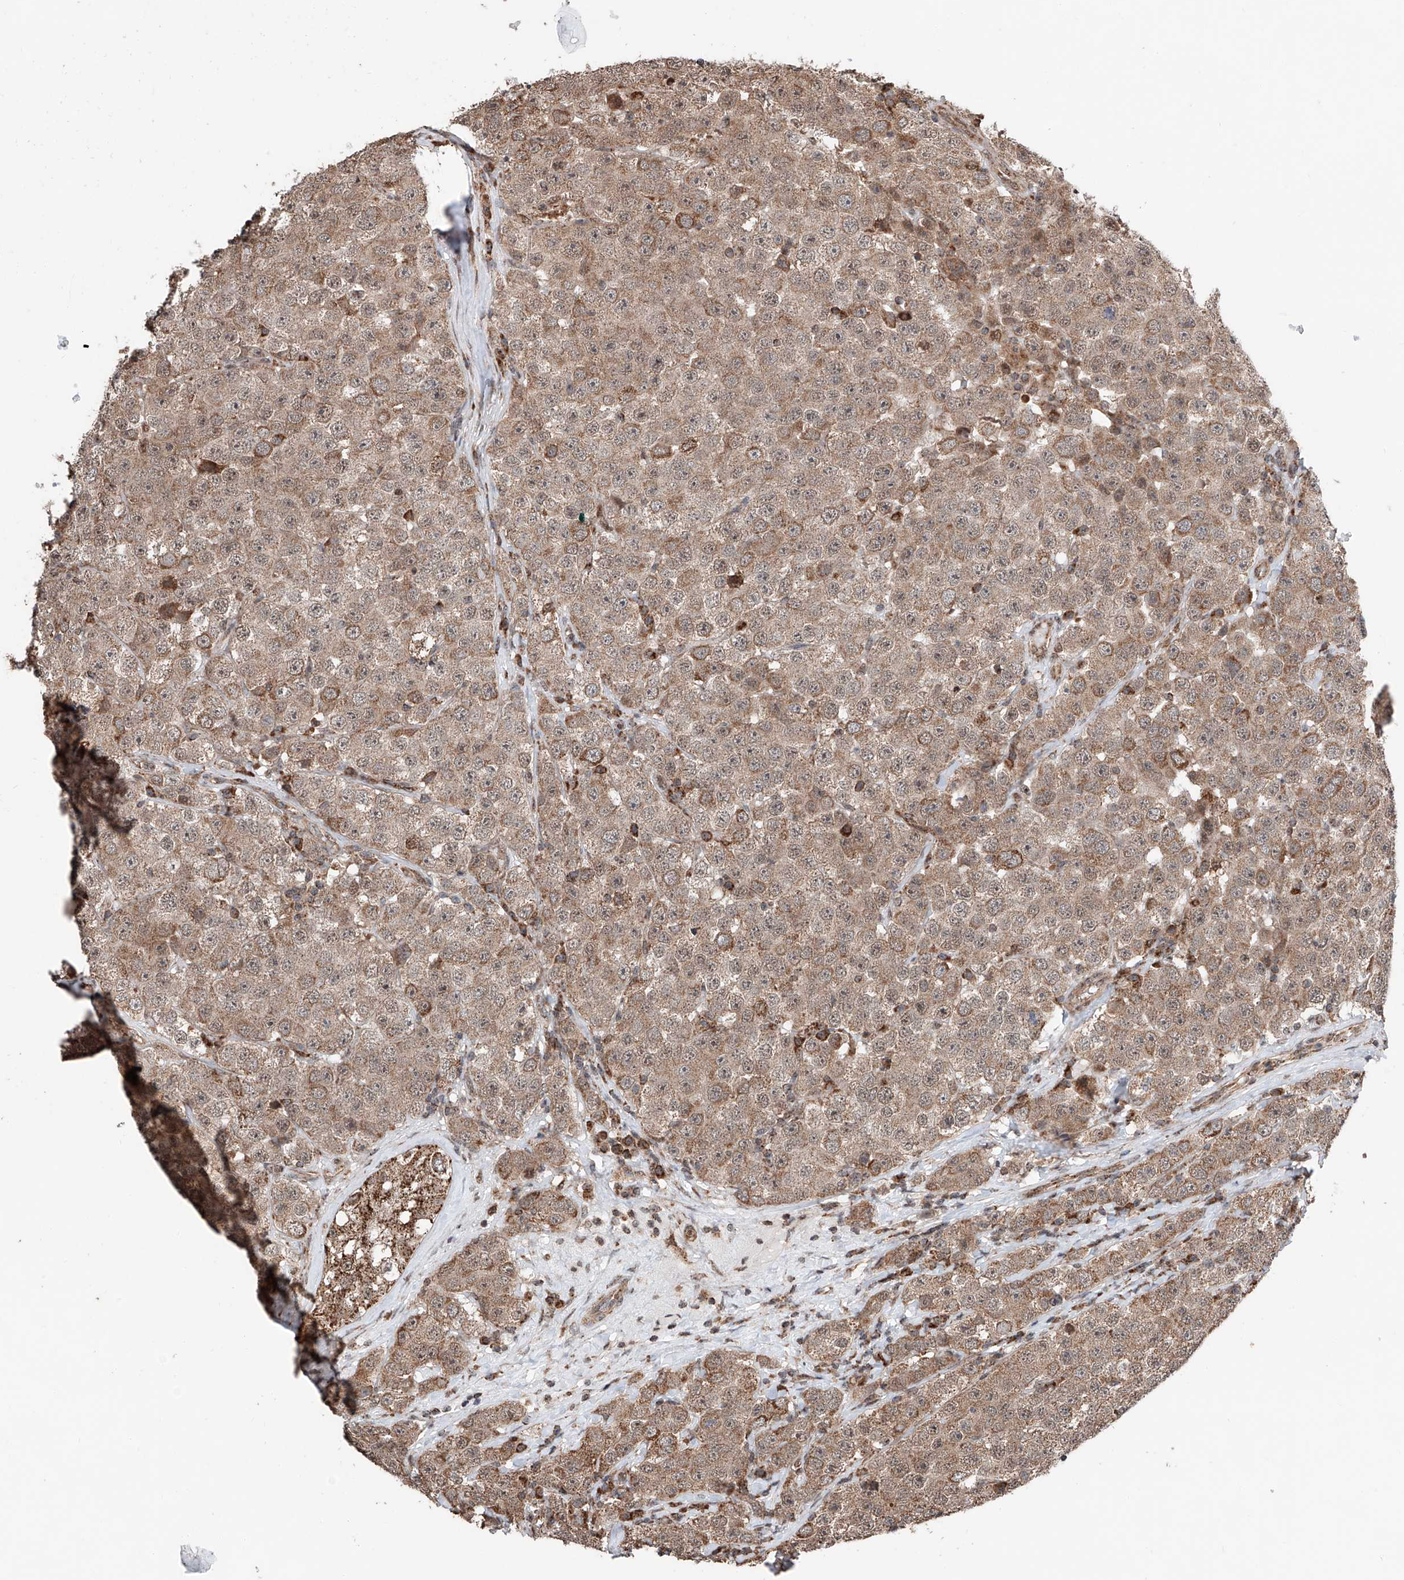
{"staining": {"intensity": "moderate", "quantity": ">75%", "location": "cytoplasmic/membranous"}, "tissue": "testis cancer", "cell_type": "Tumor cells", "image_type": "cancer", "snomed": [{"axis": "morphology", "description": "Seminoma, NOS"}, {"axis": "topography", "description": "Testis"}], "caption": "An image of testis cancer stained for a protein reveals moderate cytoplasmic/membranous brown staining in tumor cells.", "gene": "ZNF445", "patient": {"sex": "male", "age": 28}}